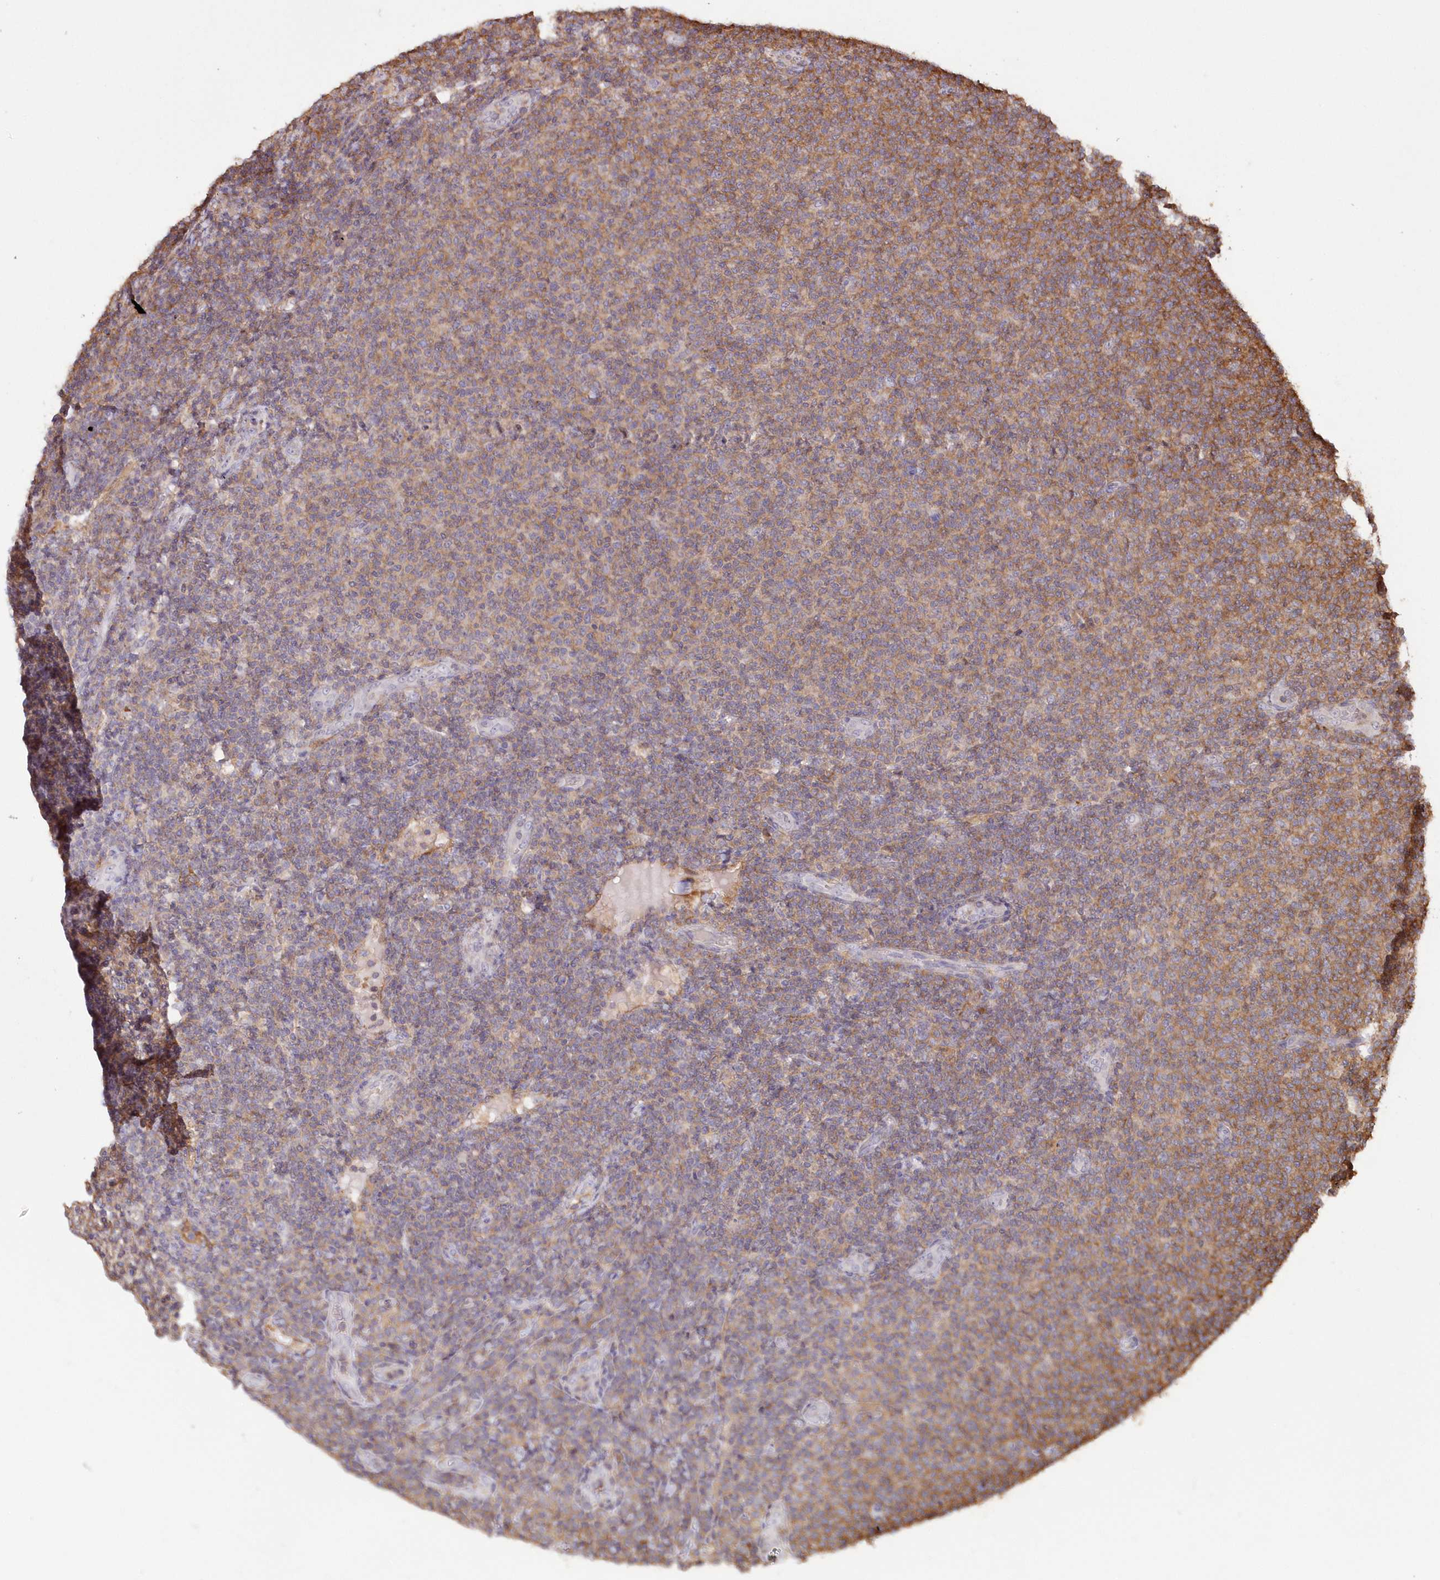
{"staining": {"intensity": "moderate", "quantity": ">75%", "location": "cytoplasmic/membranous"}, "tissue": "lymphoma", "cell_type": "Tumor cells", "image_type": "cancer", "snomed": [{"axis": "morphology", "description": "Malignant lymphoma, non-Hodgkin's type, Low grade"}, {"axis": "topography", "description": "Lymph node"}], "caption": "The histopathology image demonstrates immunohistochemical staining of lymphoma. There is moderate cytoplasmic/membranous positivity is present in about >75% of tumor cells. (brown staining indicates protein expression, while blue staining denotes nuclei).", "gene": "SNED1", "patient": {"sex": "male", "age": 66}}